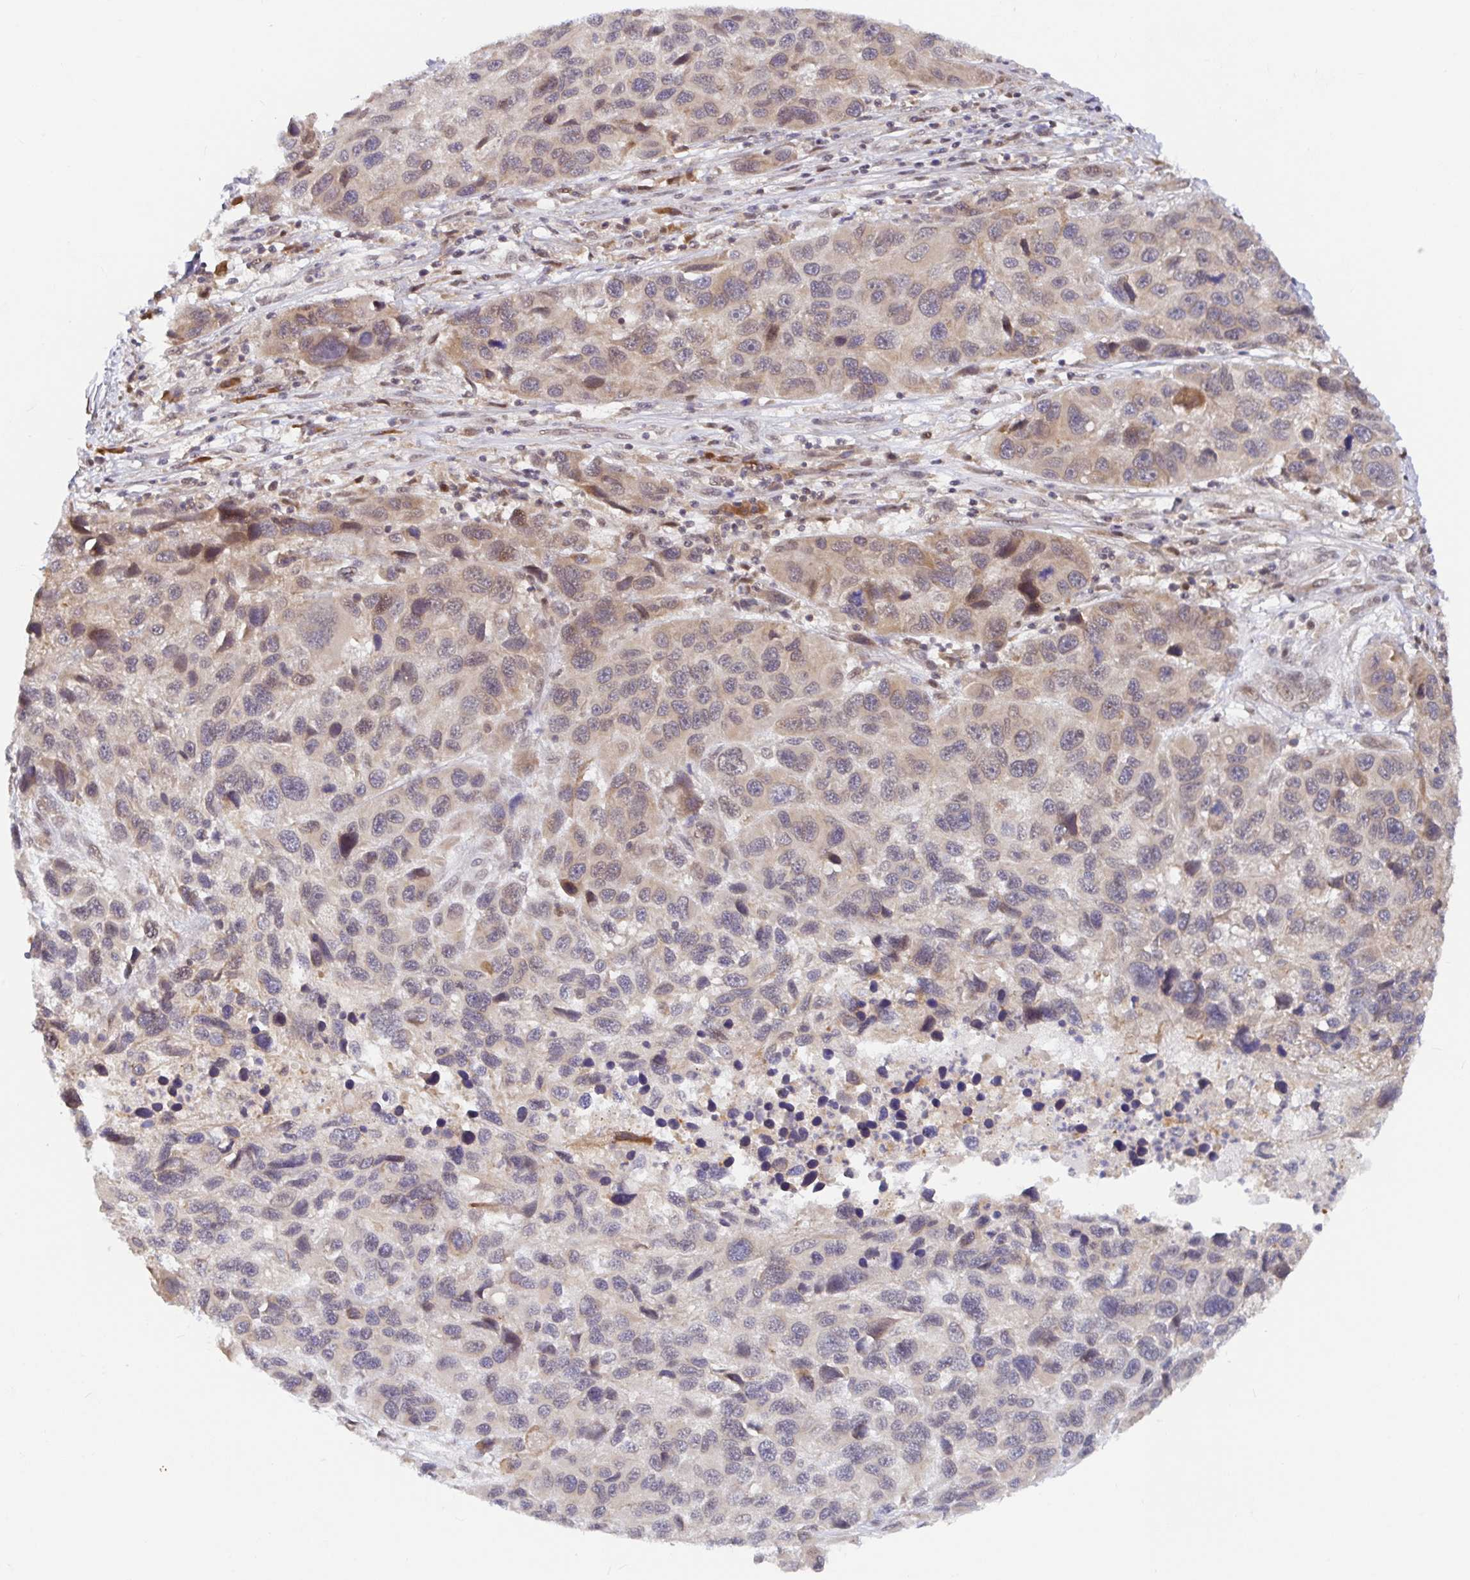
{"staining": {"intensity": "weak", "quantity": "<25%", "location": "cytoplasmic/membranous"}, "tissue": "melanoma", "cell_type": "Tumor cells", "image_type": "cancer", "snomed": [{"axis": "morphology", "description": "Malignant melanoma, NOS"}, {"axis": "topography", "description": "Skin"}], "caption": "IHC image of malignant melanoma stained for a protein (brown), which displays no expression in tumor cells.", "gene": "ALG1", "patient": {"sex": "male", "age": 53}}